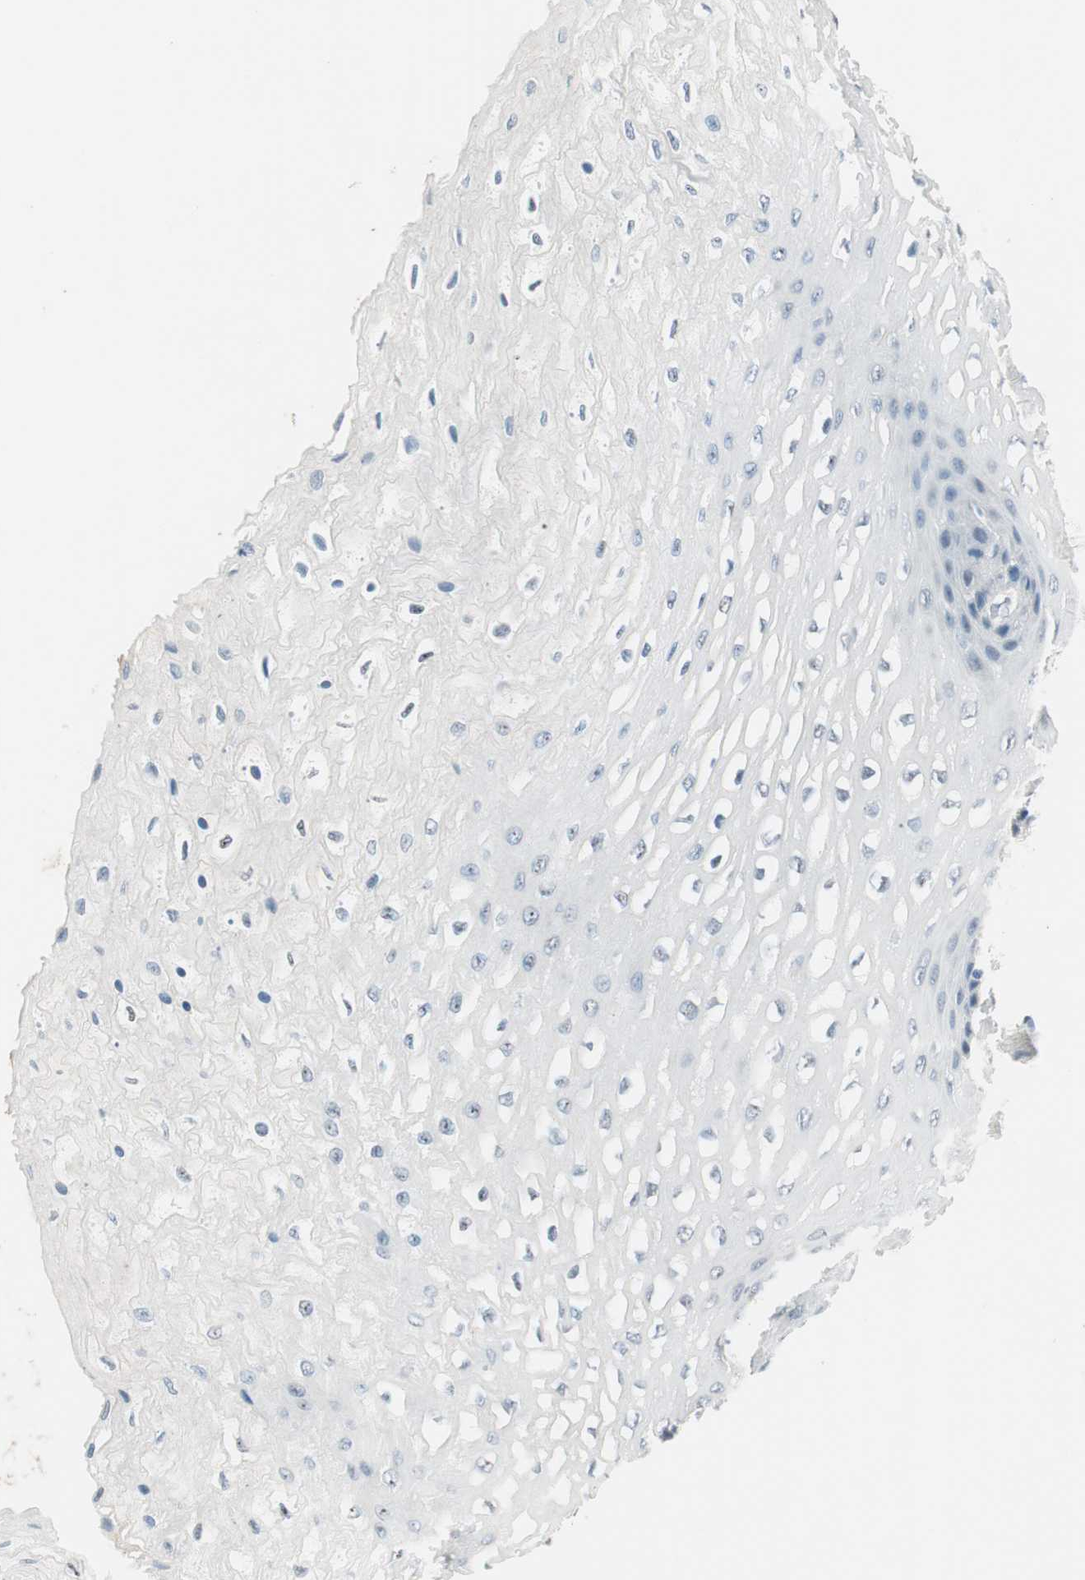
{"staining": {"intensity": "negative", "quantity": "none", "location": "none"}, "tissue": "esophagus", "cell_type": "Squamous epithelial cells", "image_type": "normal", "snomed": [{"axis": "morphology", "description": "Normal tissue, NOS"}, {"axis": "topography", "description": "Esophagus"}], "caption": "High magnification brightfield microscopy of benign esophagus stained with DAB (3,3'-diaminobenzidine) (brown) and counterstained with hematoxylin (blue): squamous epithelial cells show no significant staining. (DAB immunohistochemistry (IHC) visualized using brightfield microscopy, high magnification).", "gene": "HOXB13", "patient": {"sex": "female", "age": 72}}